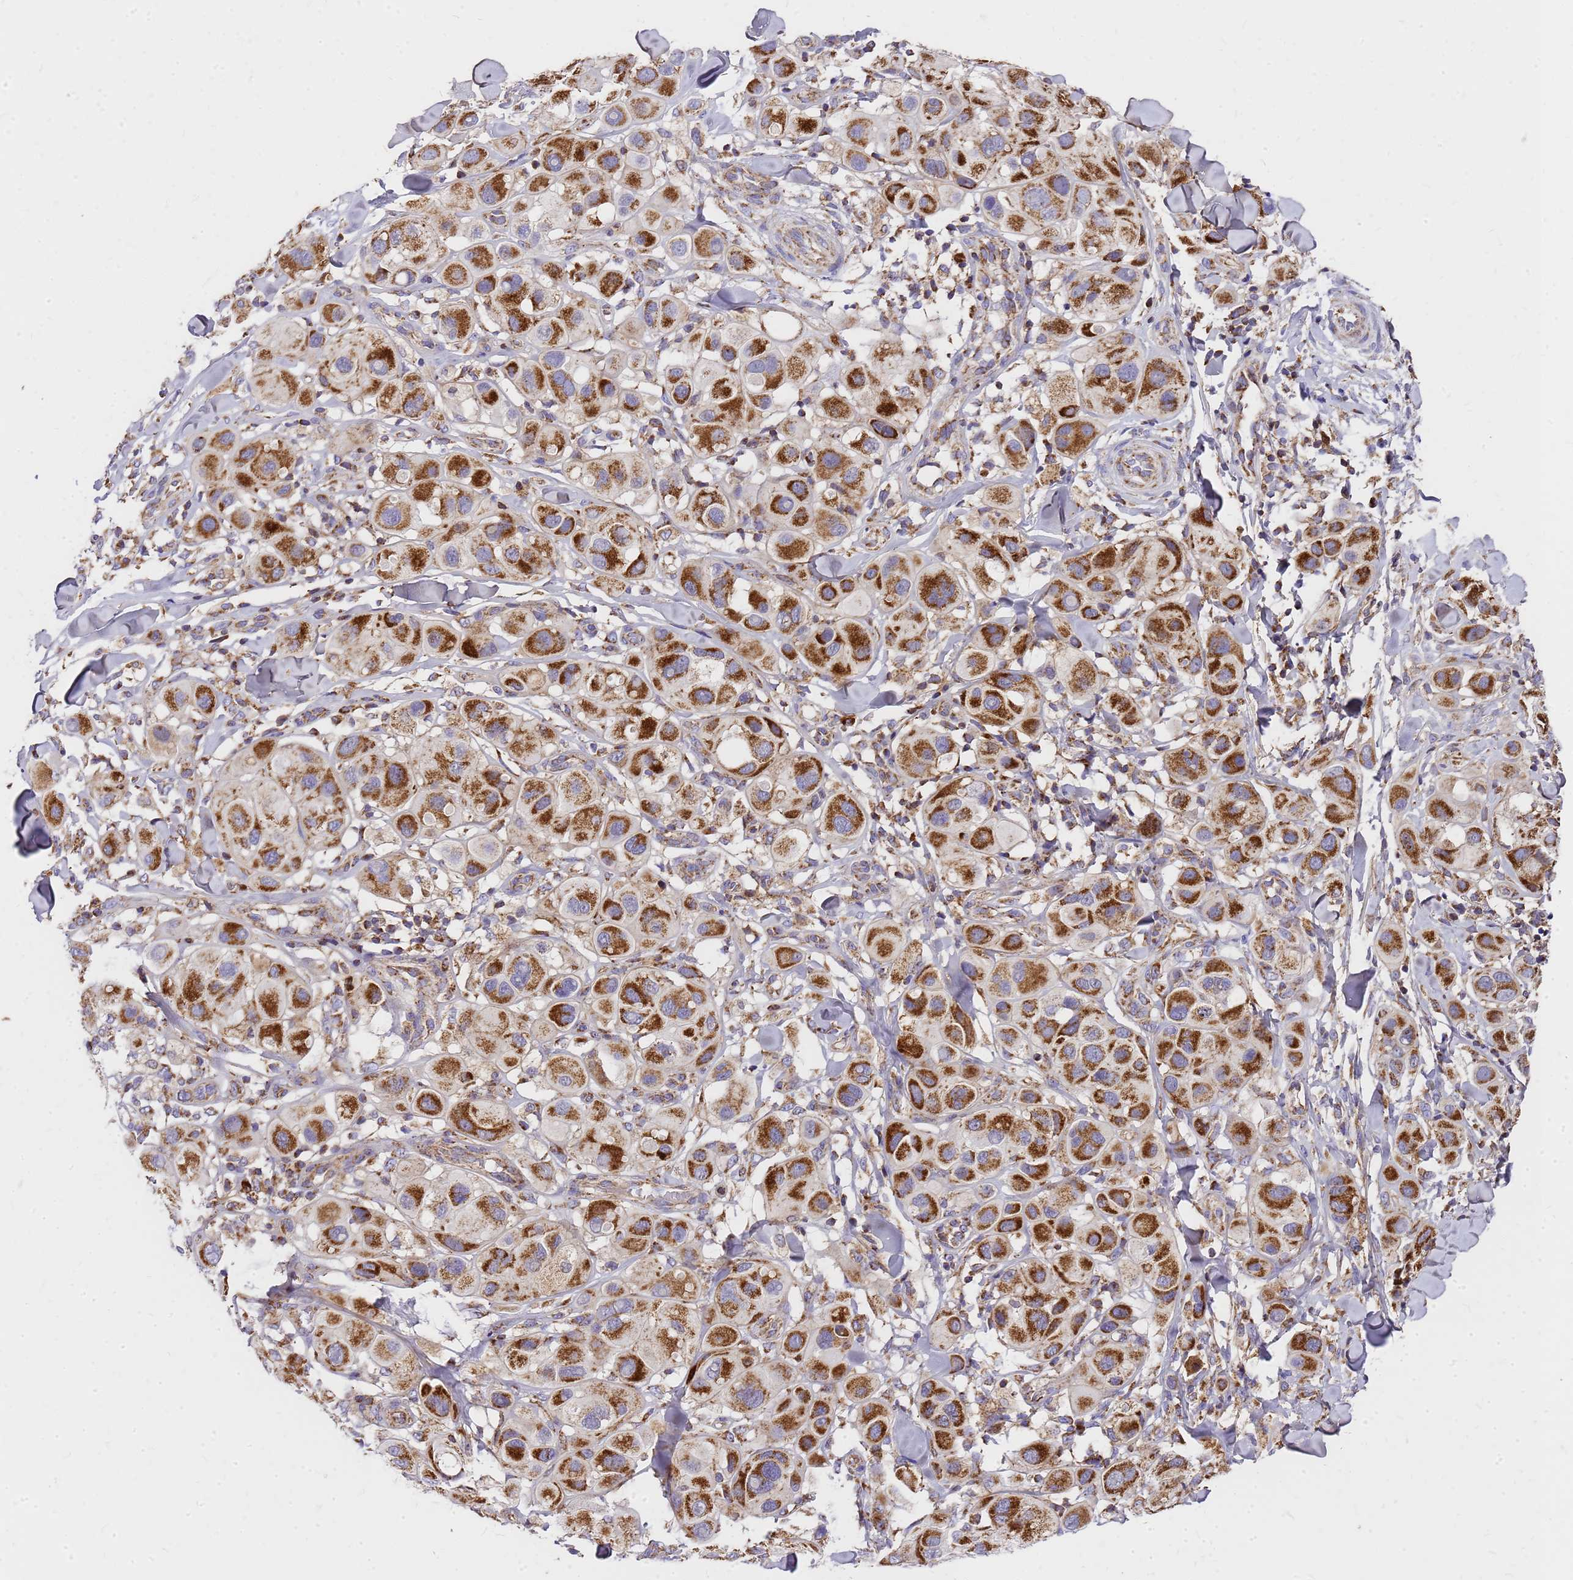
{"staining": {"intensity": "strong", "quantity": ">75%", "location": "cytoplasmic/membranous"}, "tissue": "melanoma", "cell_type": "Tumor cells", "image_type": "cancer", "snomed": [{"axis": "morphology", "description": "Malignant melanoma, Metastatic site"}, {"axis": "topography", "description": "Skin"}], "caption": "DAB immunohistochemical staining of melanoma shows strong cytoplasmic/membranous protein positivity in about >75% of tumor cells.", "gene": "MRPS26", "patient": {"sex": "male", "age": 41}}